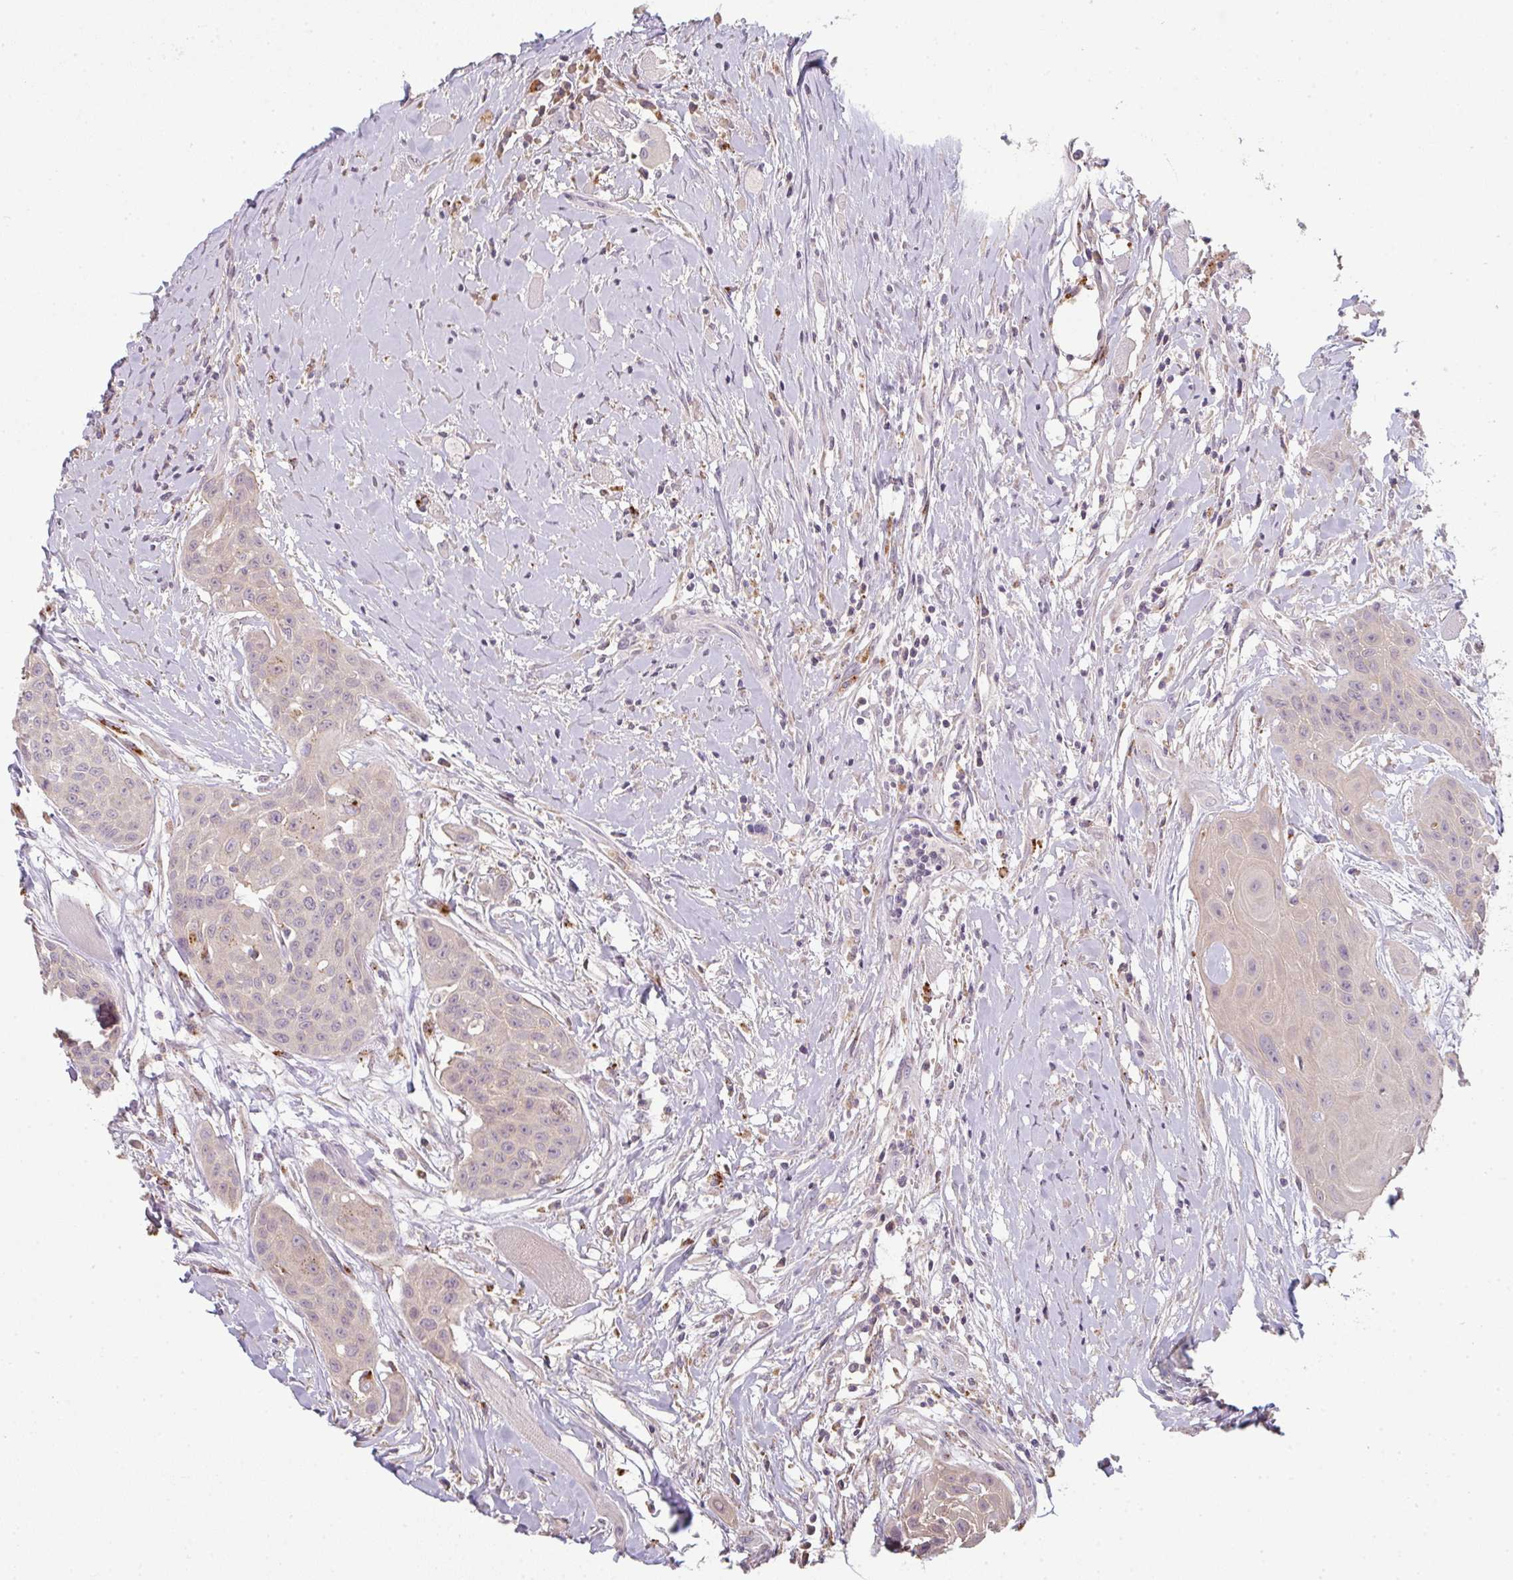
{"staining": {"intensity": "negative", "quantity": "none", "location": "none"}, "tissue": "head and neck cancer", "cell_type": "Tumor cells", "image_type": "cancer", "snomed": [{"axis": "morphology", "description": "Squamous cell carcinoma, NOS"}, {"axis": "topography", "description": "Head-Neck"}], "caption": "Immunohistochemistry (IHC) histopathology image of neoplastic tissue: squamous cell carcinoma (head and neck) stained with DAB (3,3'-diaminobenzidine) reveals no significant protein staining in tumor cells. Nuclei are stained in blue.", "gene": "TMEM237", "patient": {"sex": "female", "age": 73}}